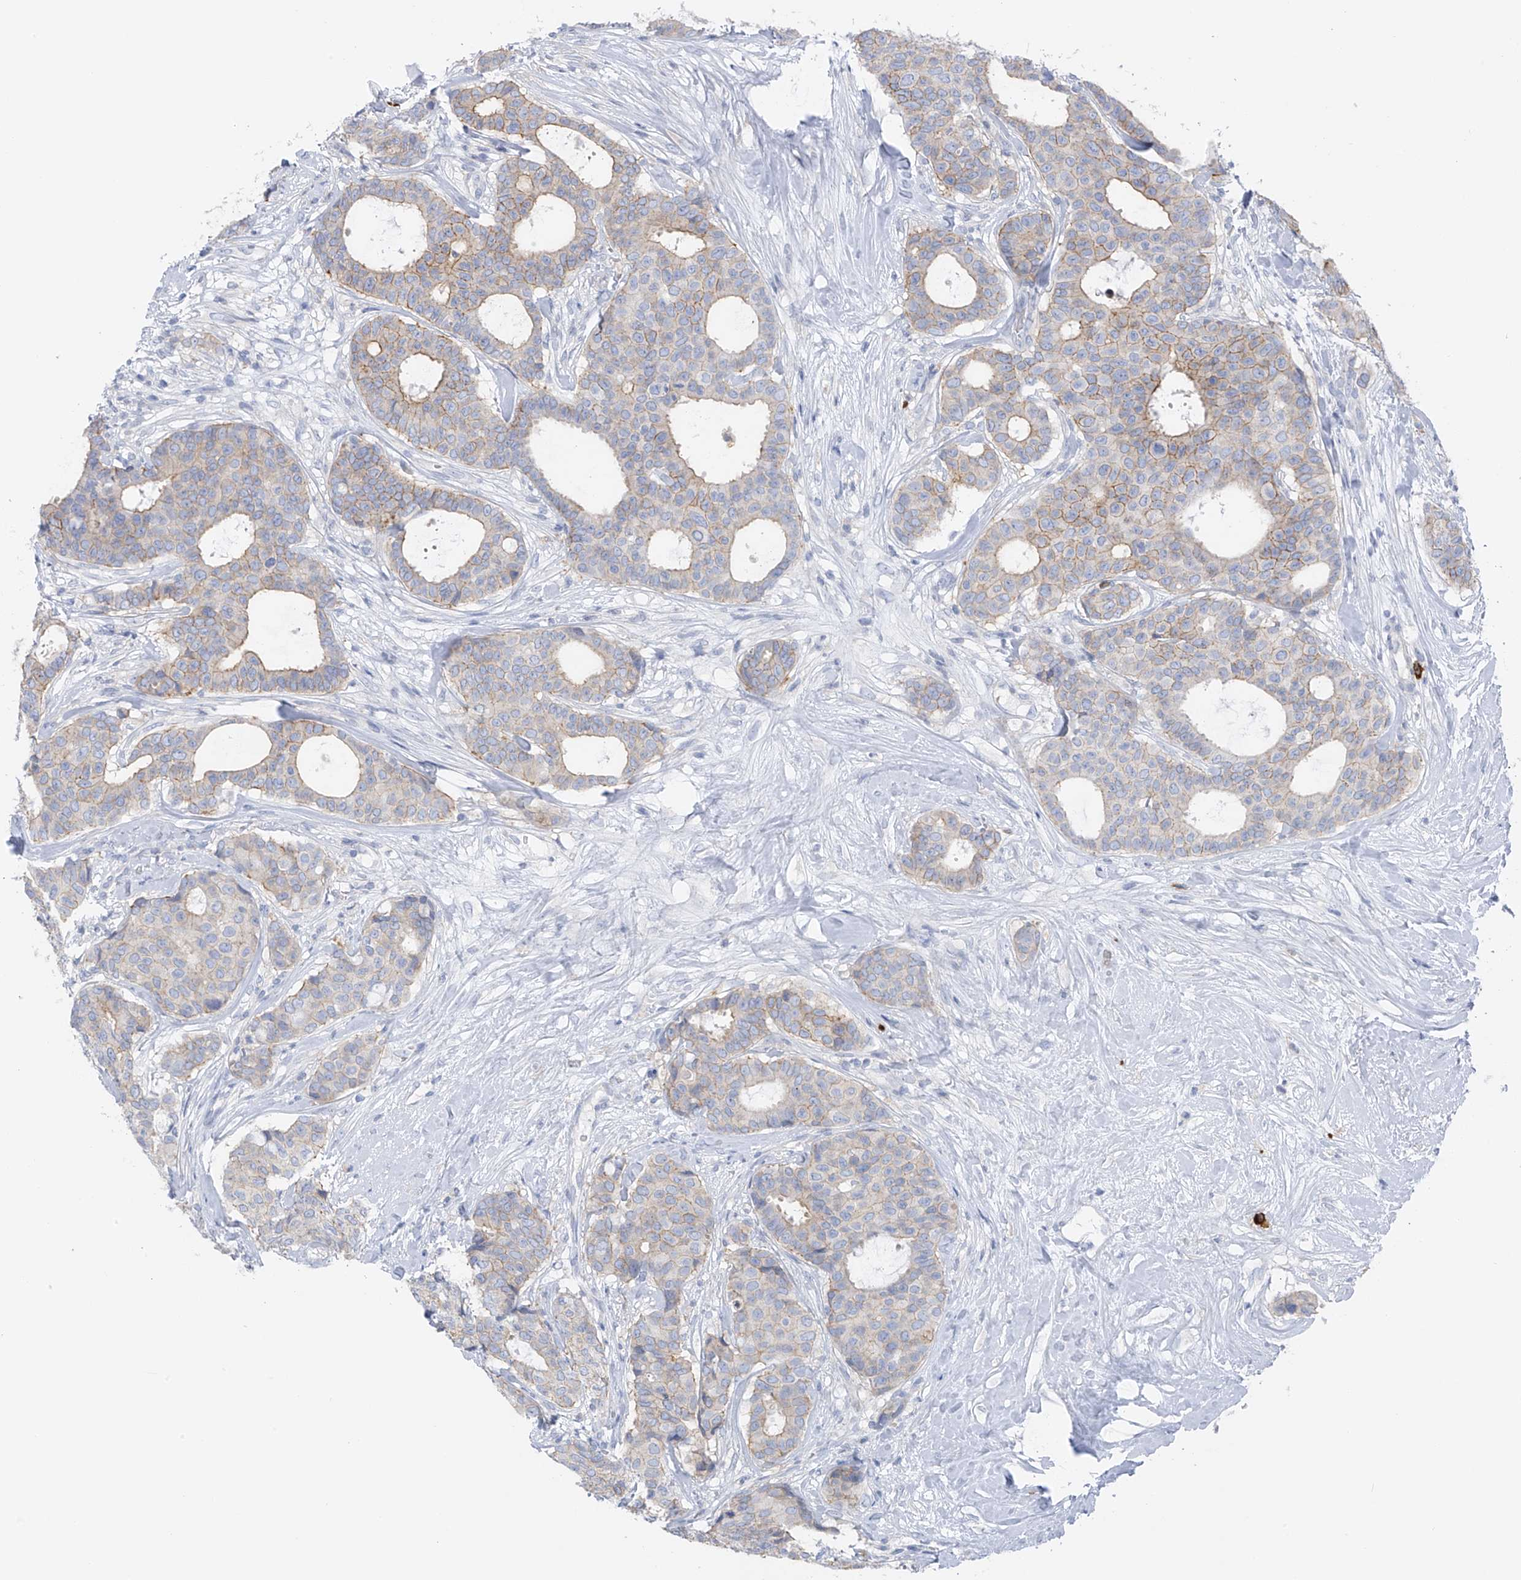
{"staining": {"intensity": "weak", "quantity": "<25%", "location": "cytoplasmic/membranous"}, "tissue": "breast cancer", "cell_type": "Tumor cells", "image_type": "cancer", "snomed": [{"axis": "morphology", "description": "Duct carcinoma"}, {"axis": "topography", "description": "Breast"}], "caption": "High power microscopy photomicrograph of an immunohistochemistry (IHC) histopathology image of breast invasive ductal carcinoma, revealing no significant staining in tumor cells.", "gene": "POMGNT2", "patient": {"sex": "female", "age": 75}}